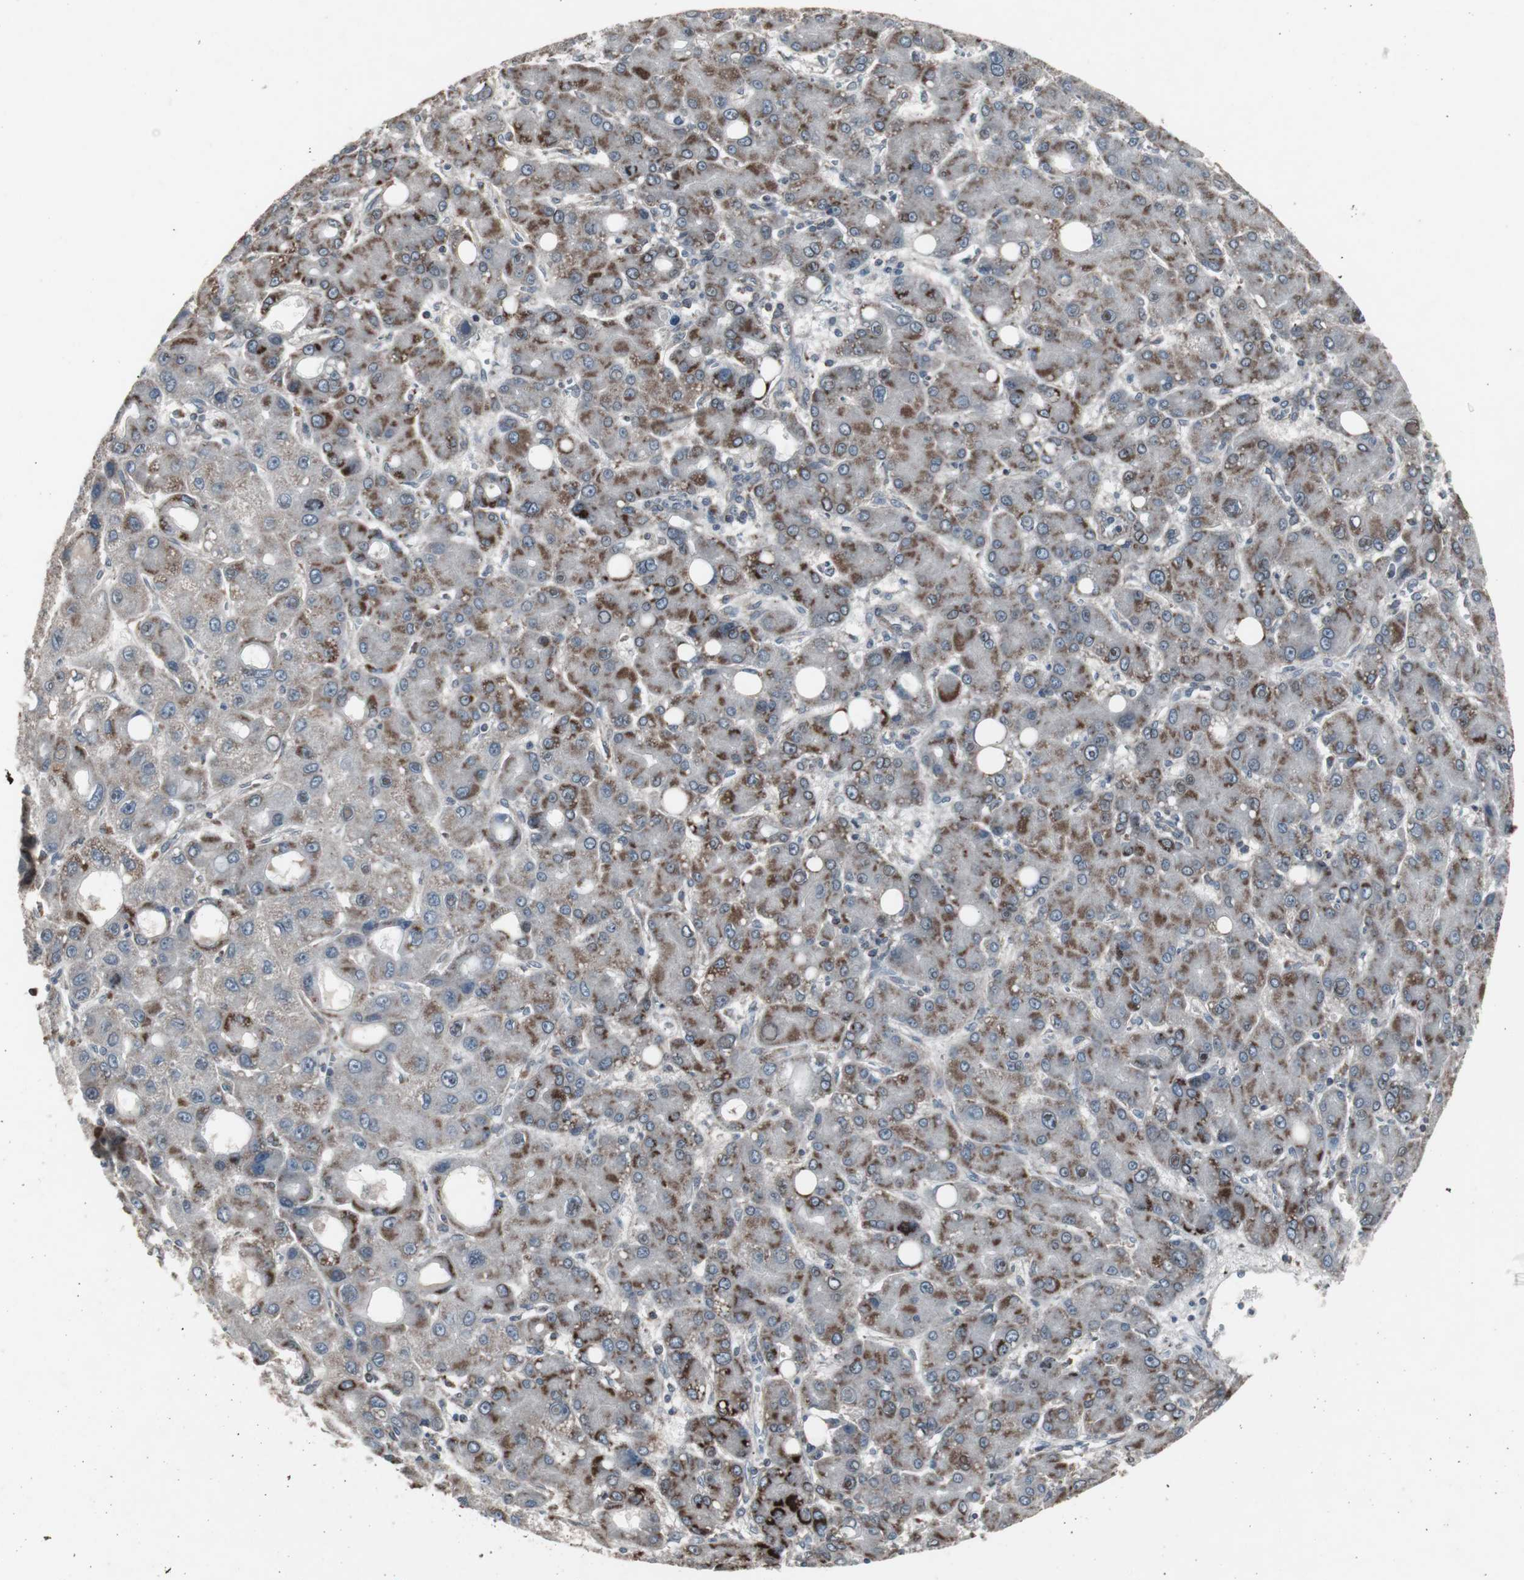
{"staining": {"intensity": "moderate", "quantity": "25%-75%", "location": "cytoplasmic/membranous"}, "tissue": "liver cancer", "cell_type": "Tumor cells", "image_type": "cancer", "snomed": [{"axis": "morphology", "description": "Carcinoma, Hepatocellular, NOS"}, {"axis": "topography", "description": "Liver"}], "caption": "Tumor cells reveal moderate cytoplasmic/membranous positivity in approximately 25%-75% of cells in liver cancer (hepatocellular carcinoma).", "gene": "SSTR2", "patient": {"sex": "male", "age": 55}}